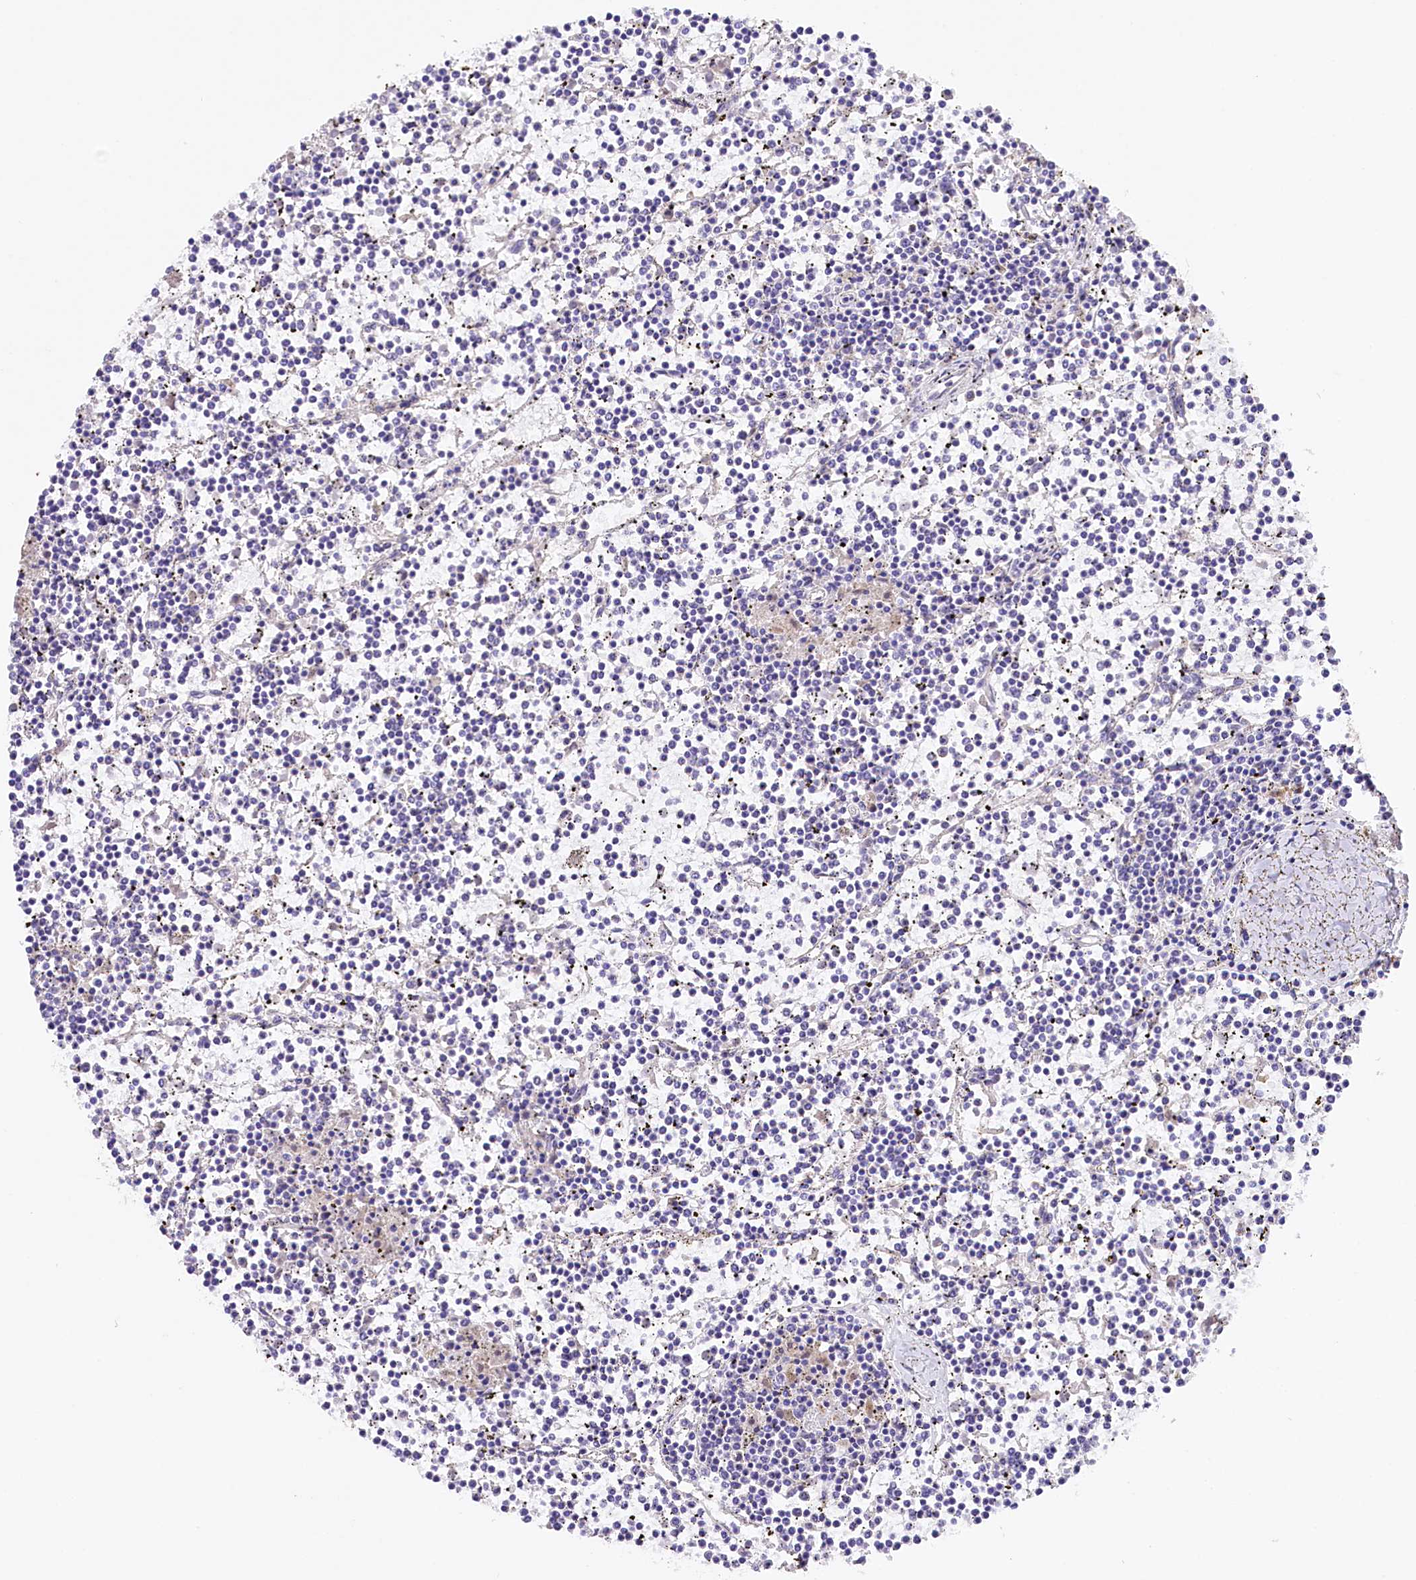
{"staining": {"intensity": "negative", "quantity": "none", "location": "none"}, "tissue": "lymphoma", "cell_type": "Tumor cells", "image_type": "cancer", "snomed": [{"axis": "morphology", "description": "Malignant lymphoma, non-Hodgkin's type, Low grade"}, {"axis": "topography", "description": "Spleen"}], "caption": "There is no significant expression in tumor cells of low-grade malignant lymphoma, non-Hodgkin's type.", "gene": "SACM1L", "patient": {"sex": "female", "age": 19}}